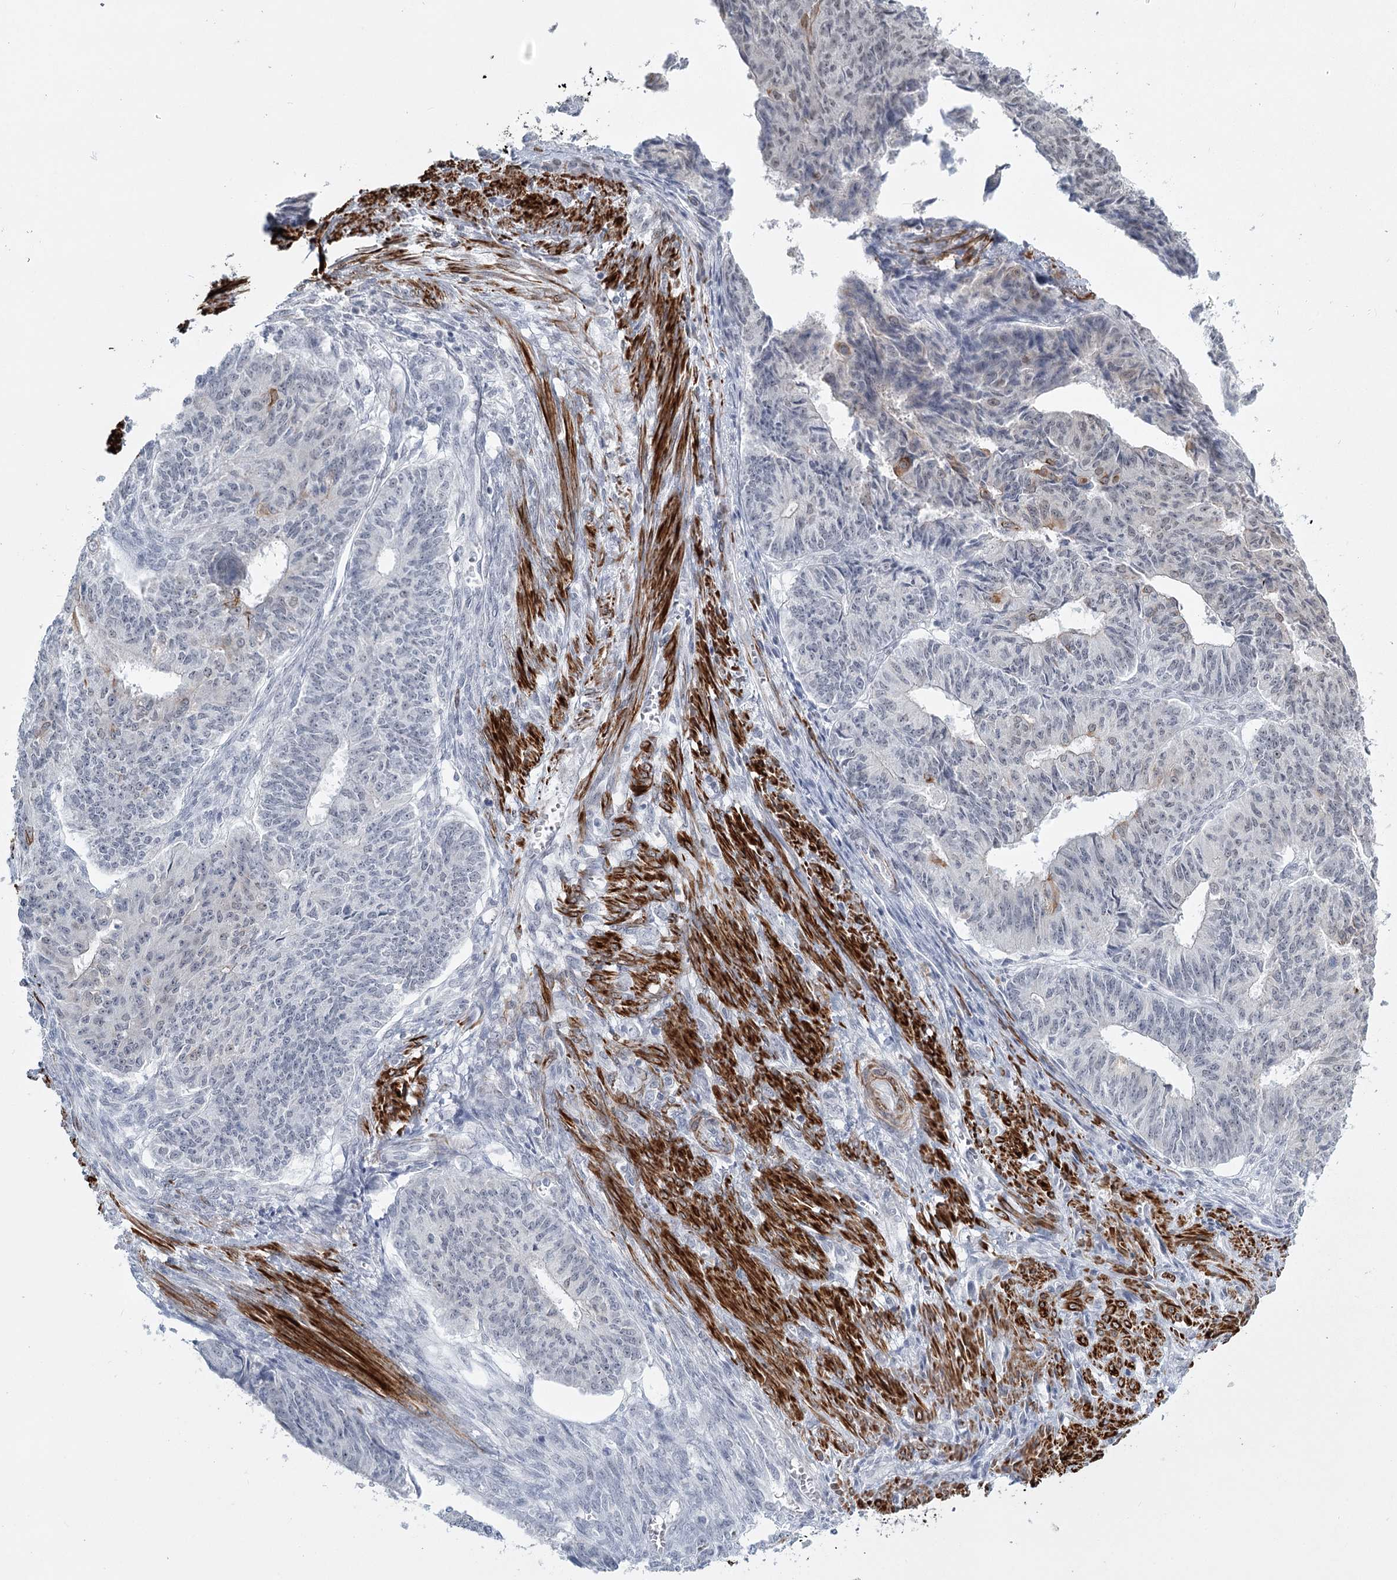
{"staining": {"intensity": "negative", "quantity": "none", "location": "none"}, "tissue": "endometrial cancer", "cell_type": "Tumor cells", "image_type": "cancer", "snomed": [{"axis": "morphology", "description": "Adenocarcinoma, NOS"}, {"axis": "topography", "description": "Endometrium"}], "caption": "Immunohistochemistry photomicrograph of neoplastic tissue: human adenocarcinoma (endometrial) stained with DAB exhibits no significant protein expression in tumor cells. (DAB (3,3'-diaminobenzidine) immunohistochemistry (IHC) visualized using brightfield microscopy, high magnification).", "gene": "TMEM70", "patient": {"sex": "female", "age": 32}}